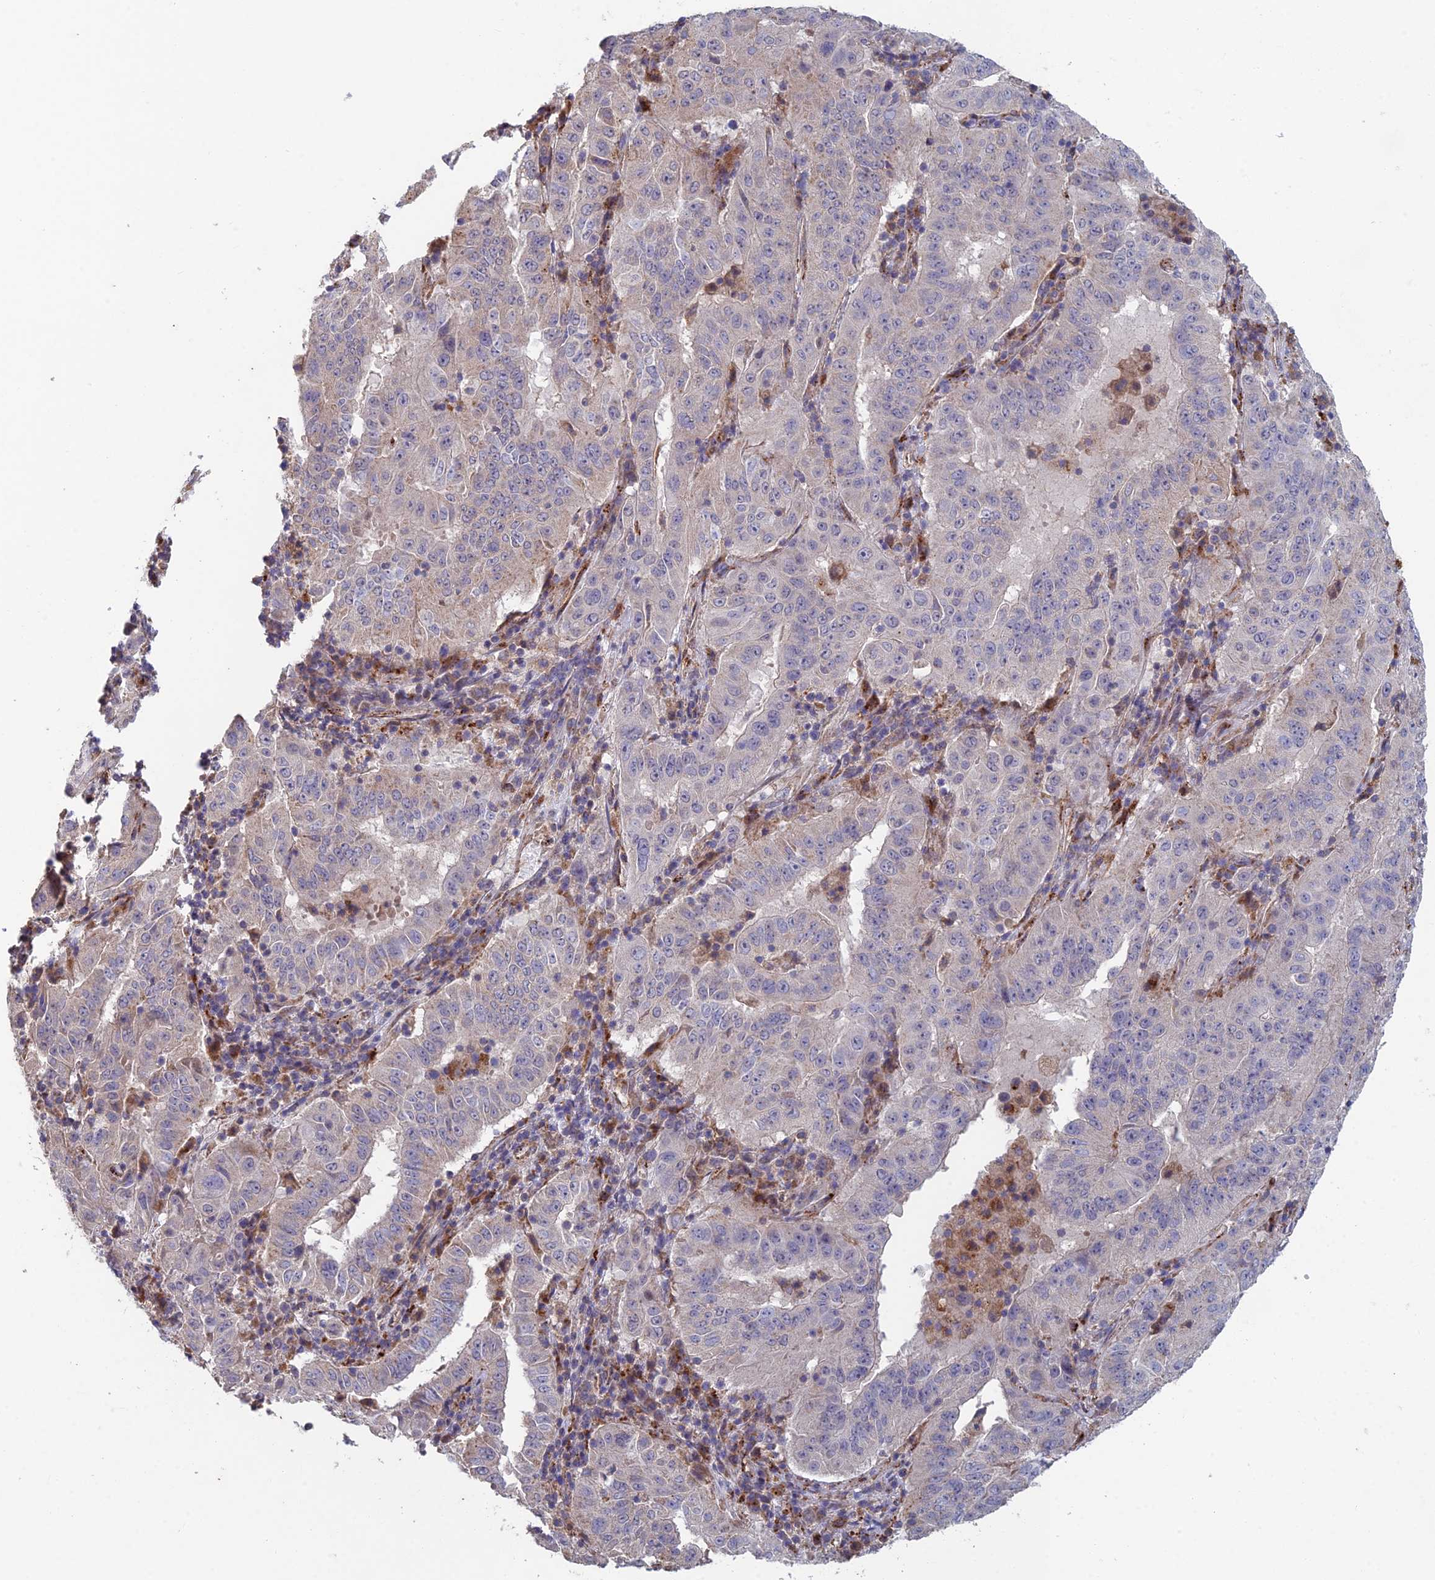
{"staining": {"intensity": "weak", "quantity": "<25%", "location": "cytoplasmic/membranous"}, "tissue": "pancreatic cancer", "cell_type": "Tumor cells", "image_type": "cancer", "snomed": [{"axis": "morphology", "description": "Adenocarcinoma, NOS"}, {"axis": "topography", "description": "Pancreas"}], "caption": "A photomicrograph of human pancreatic adenocarcinoma is negative for staining in tumor cells.", "gene": "FOXS1", "patient": {"sex": "male", "age": 63}}